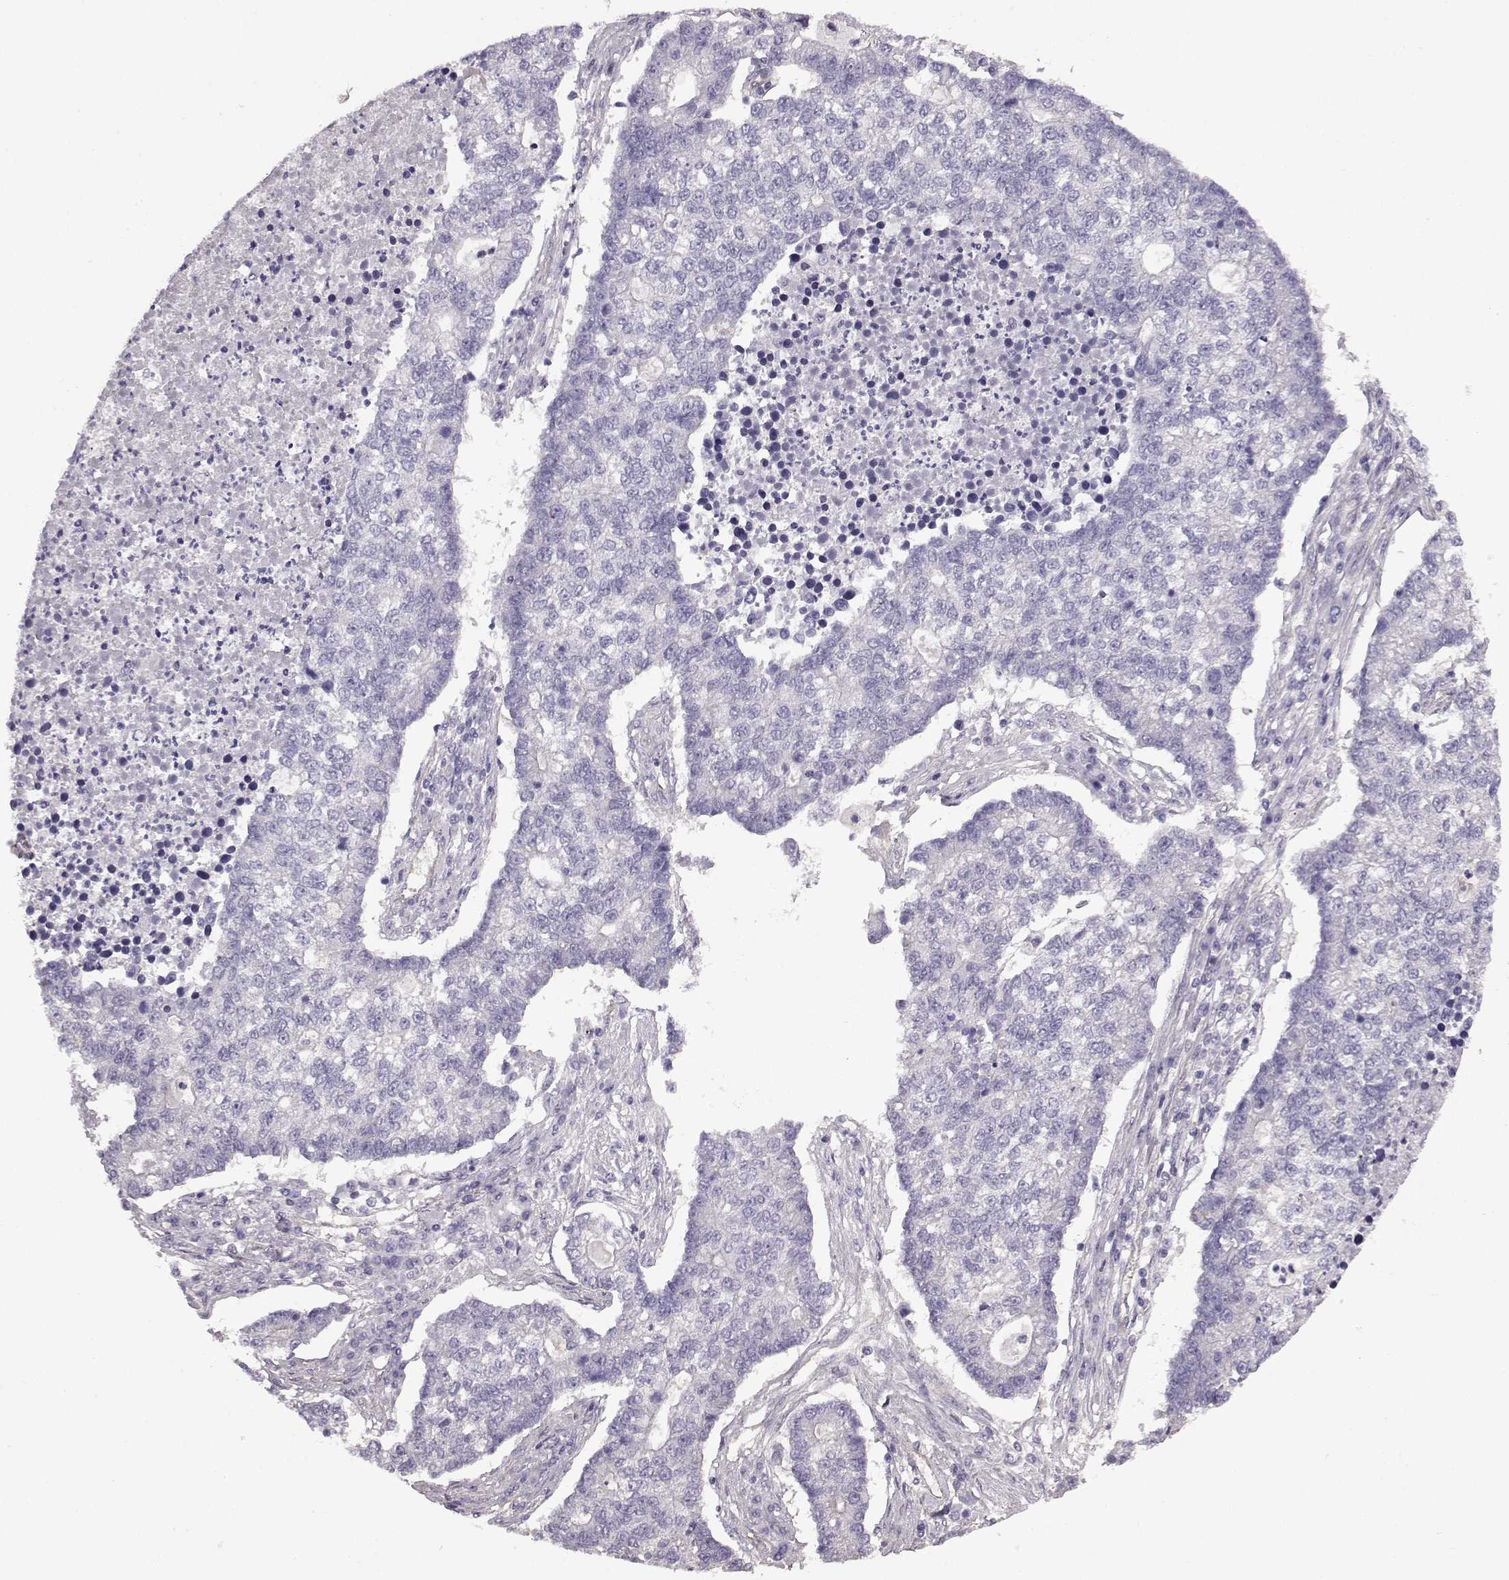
{"staining": {"intensity": "negative", "quantity": "none", "location": "none"}, "tissue": "lung cancer", "cell_type": "Tumor cells", "image_type": "cancer", "snomed": [{"axis": "morphology", "description": "Adenocarcinoma, NOS"}, {"axis": "topography", "description": "Lung"}], "caption": "Micrograph shows no protein positivity in tumor cells of lung cancer (adenocarcinoma) tissue. The staining is performed using DAB (3,3'-diaminobenzidine) brown chromogen with nuclei counter-stained in using hematoxylin.", "gene": "EDDM3B", "patient": {"sex": "male", "age": 57}}